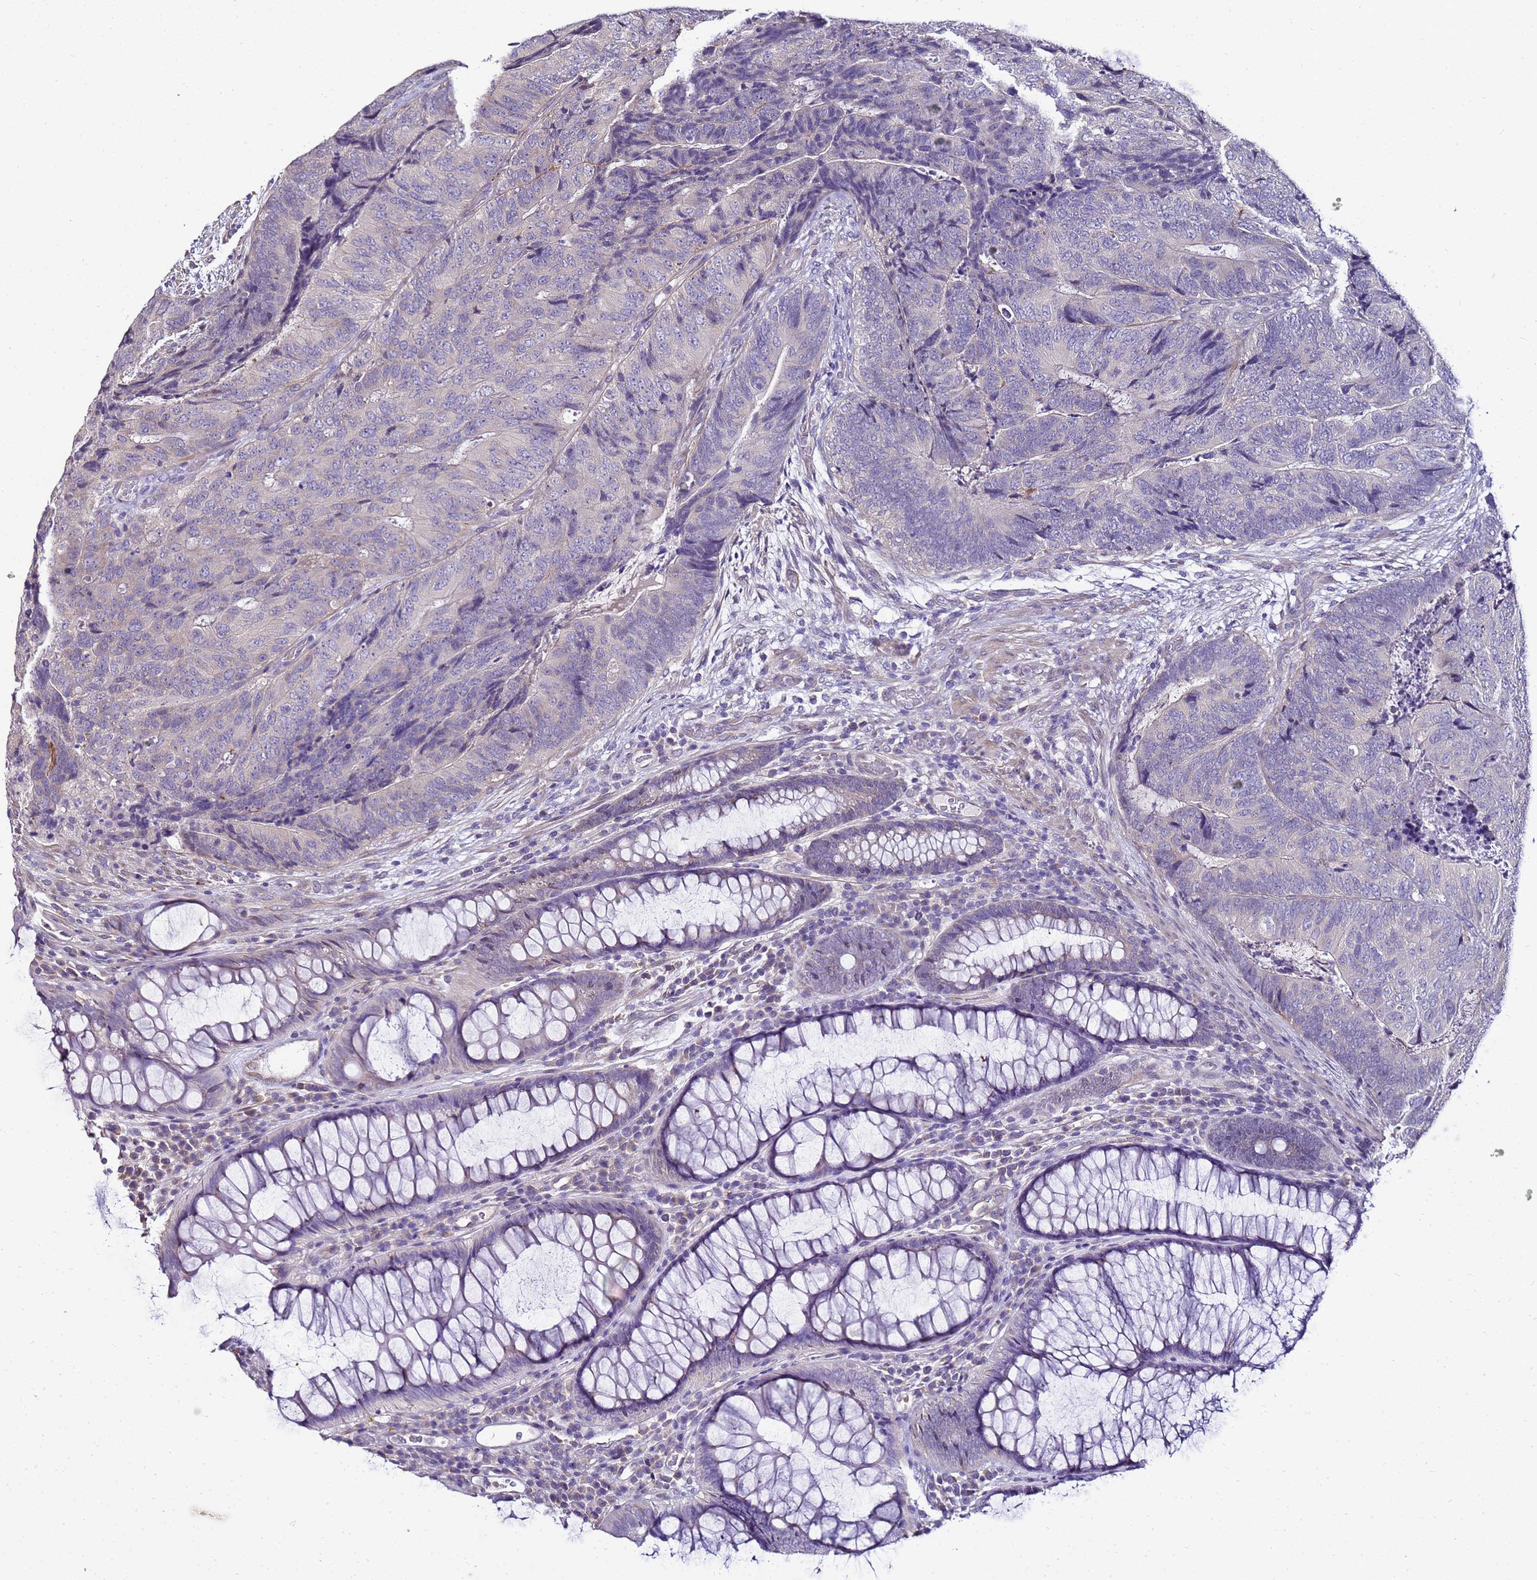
{"staining": {"intensity": "negative", "quantity": "none", "location": "none"}, "tissue": "colorectal cancer", "cell_type": "Tumor cells", "image_type": "cancer", "snomed": [{"axis": "morphology", "description": "Adenocarcinoma, NOS"}, {"axis": "topography", "description": "Colon"}], "caption": "High power microscopy micrograph of an immunohistochemistry image of adenocarcinoma (colorectal), revealing no significant positivity in tumor cells.", "gene": "FAM166B", "patient": {"sex": "female", "age": 67}}